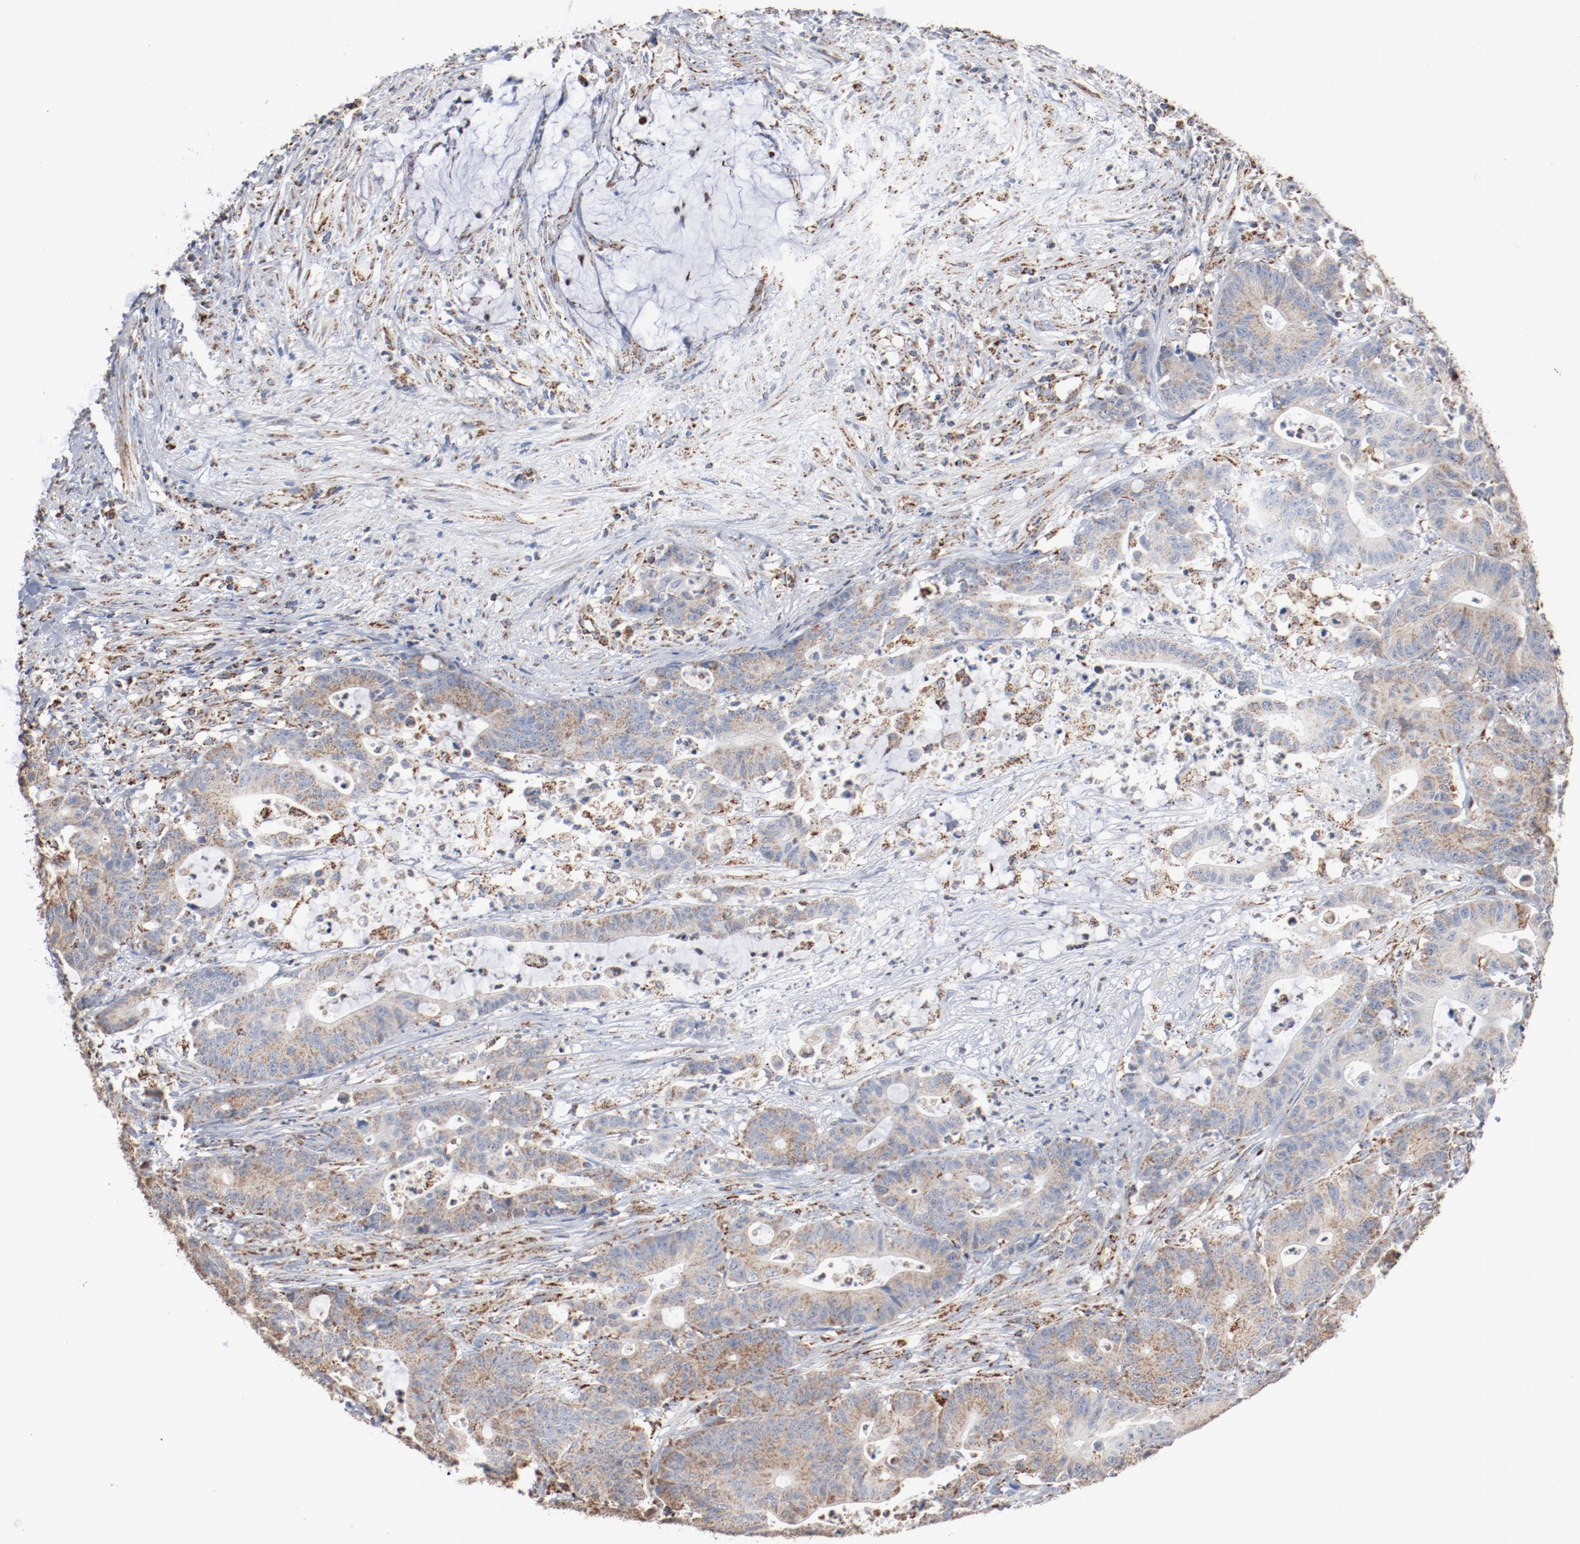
{"staining": {"intensity": "weak", "quantity": "25%-75%", "location": "cytoplasmic/membranous"}, "tissue": "colorectal cancer", "cell_type": "Tumor cells", "image_type": "cancer", "snomed": [{"axis": "morphology", "description": "Adenocarcinoma, NOS"}, {"axis": "topography", "description": "Colon"}], "caption": "Immunohistochemical staining of colorectal cancer (adenocarcinoma) shows low levels of weak cytoplasmic/membranous protein staining in approximately 25%-75% of tumor cells.", "gene": "NDUFS4", "patient": {"sex": "female", "age": 84}}